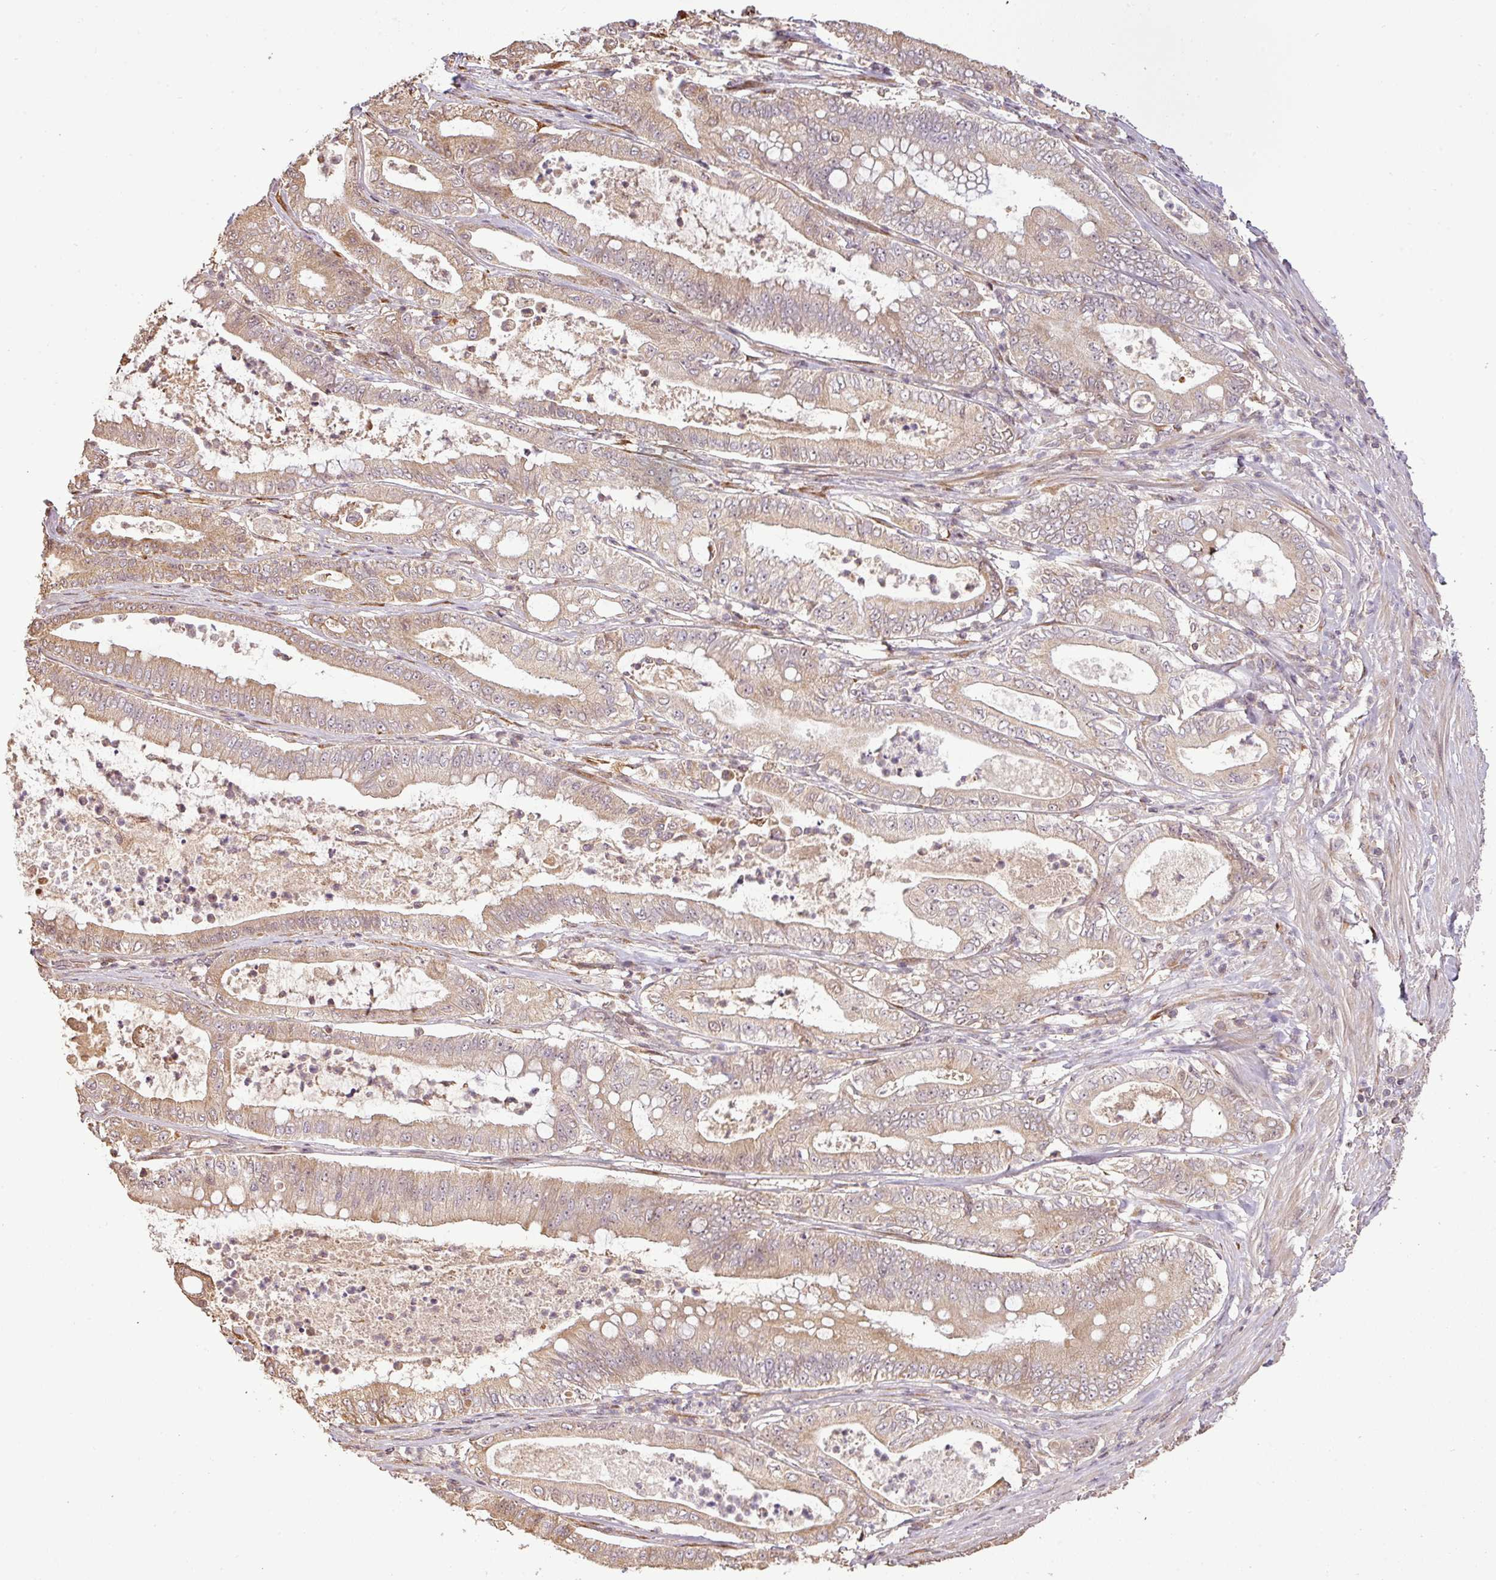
{"staining": {"intensity": "weak", "quantity": "25%-75%", "location": "cytoplasmic/membranous,nuclear"}, "tissue": "pancreatic cancer", "cell_type": "Tumor cells", "image_type": "cancer", "snomed": [{"axis": "morphology", "description": "Adenocarcinoma, NOS"}, {"axis": "topography", "description": "Pancreas"}], "caption": "Immunohistochemistry (DAB) staining of human pancreatic adenocarcinoma demonstrates weak cytoplasmic/membranous and nuclear protein staining in about 25%-75% of tumor cells.", "gene": "FAIM", "patient": {"sex": "male", "age": 71}}